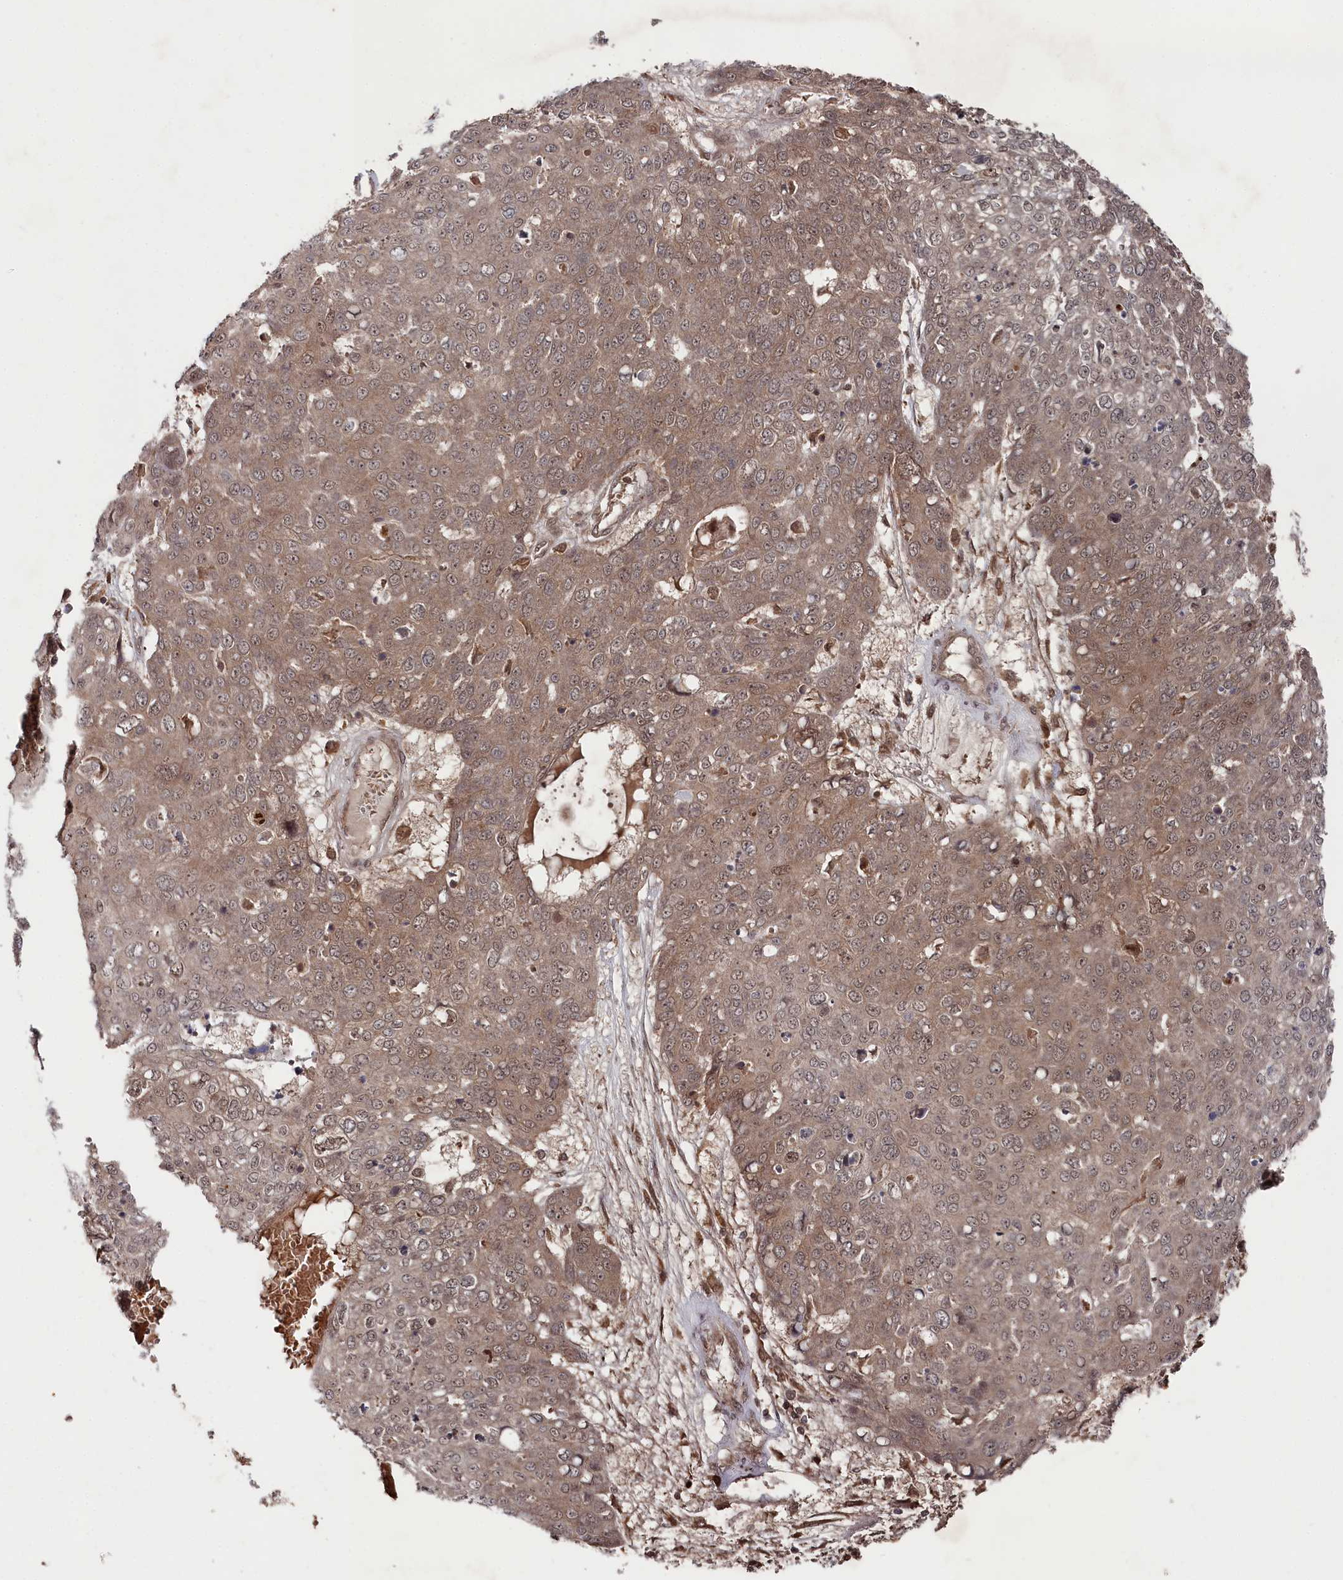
{"staining": {"intensity": "moderate", "quantity": ">75%", "location": "cytoplasmic/membranous,nuclear"}, "tissue": "skin cancer", "cell_type": "Tumor cells", "image_type": "cancer", "snomed": [{"axis": "morphology", "description": "Squamous cell carcinoma, NOS"}, {"axis": "topography", "description": "Skin"}], "caption": "The micrograph exhibits a brown stain indicating the presence of a protein in the cytoplasmic/membranous and nuclear of tumor cells in skin cancer.", "gene": "BORCS7", "patient": {"sex": "male", "age": 71}}